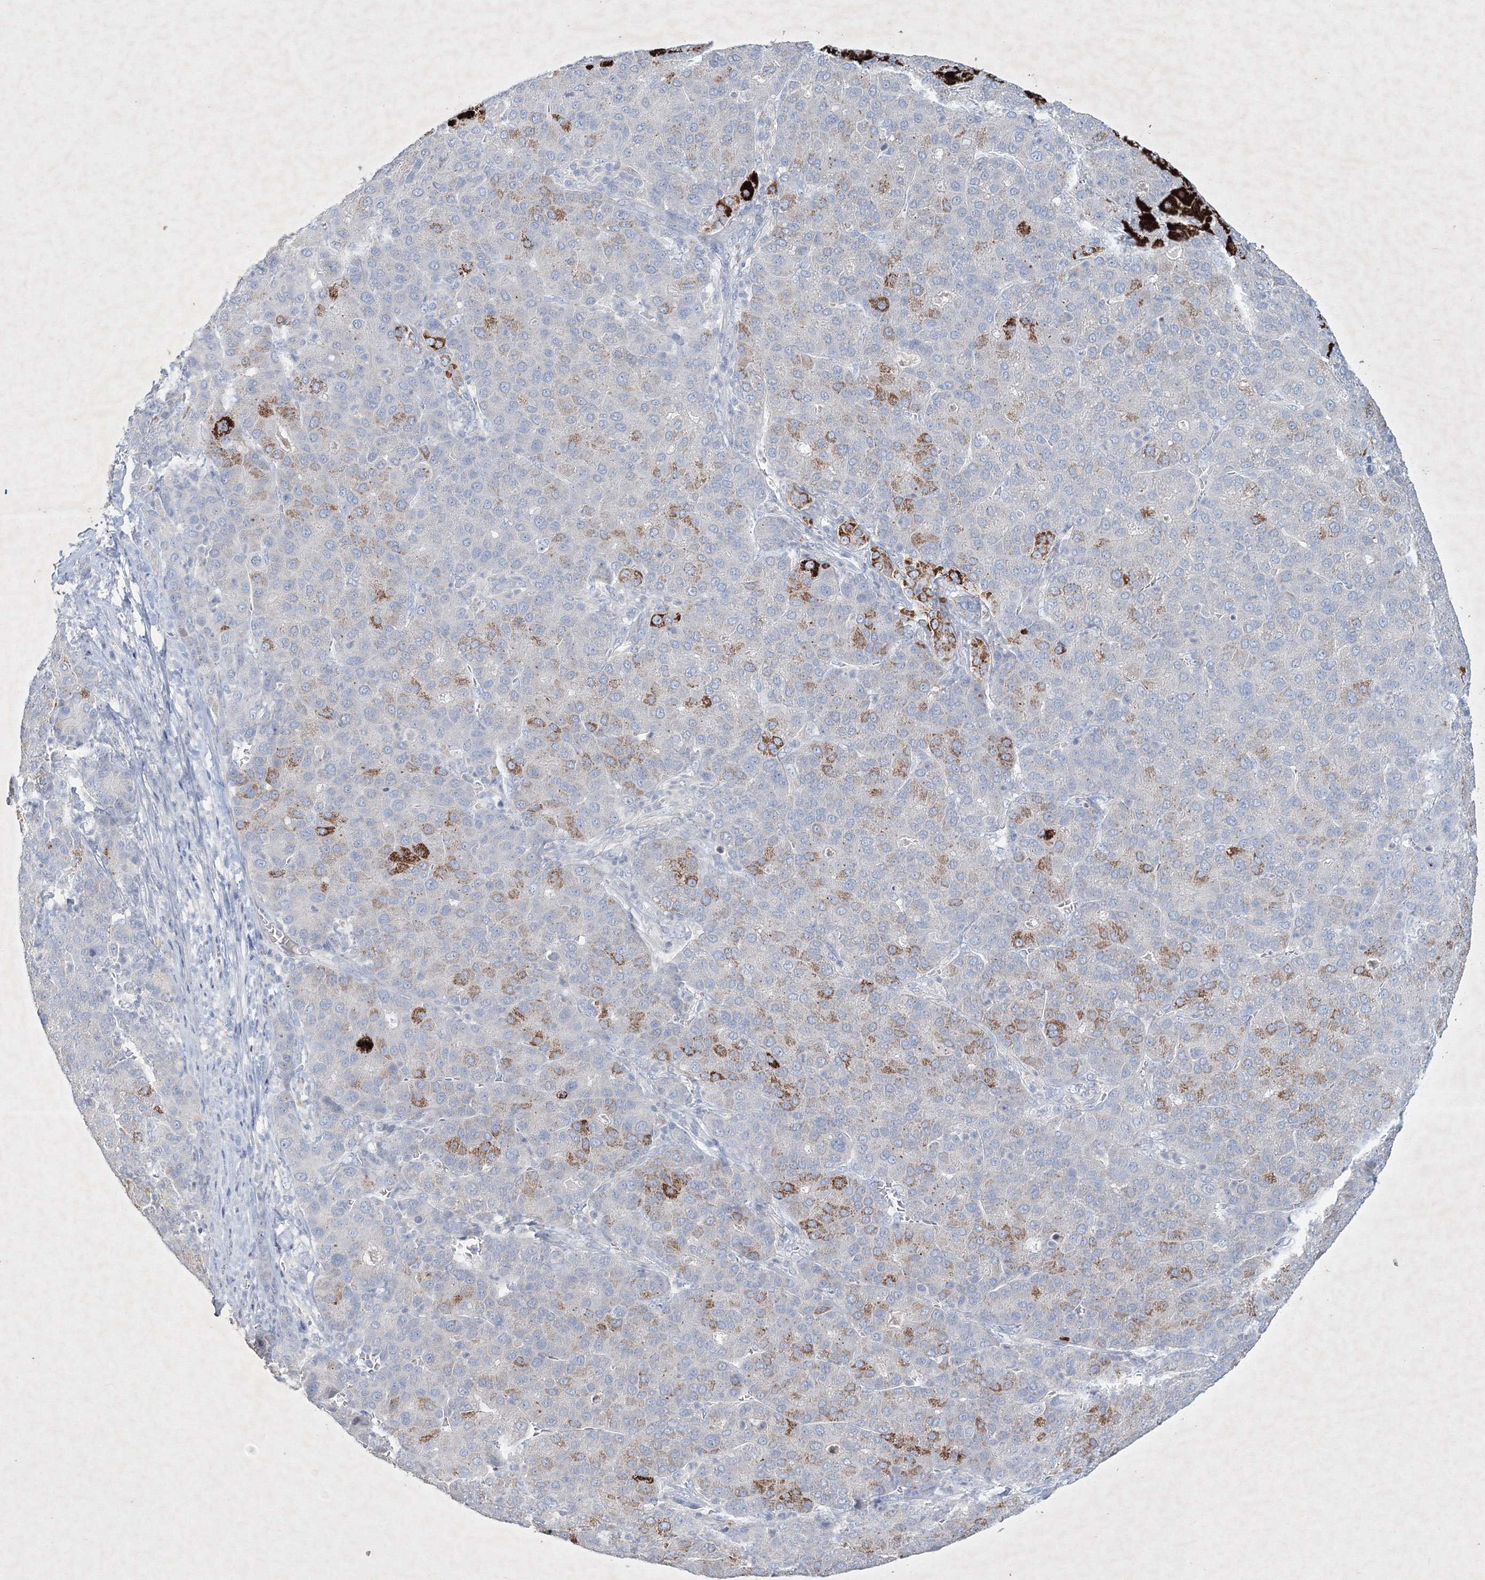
{"staining": {"intensity": "strong", "quantity": "<25%", "location": "cytoplasmic/membranous"}, "tissue": "liver cancer", "cell_type": "Tumor cells", "image_type": "cancer", "snomed": [{"axis": "morphology", "description": "Carcinoma, Hepatocellular, NOS"}, {"axis": "topography", "description": "Liver"}], "caption": "Tumor cells demonstrate medium levels of strong cytoplasmic/membranous staining in approximately <25% of cells in liver cancer.", "gene": "CXXC4", "patient": {"sex": "male", "age": 65}}